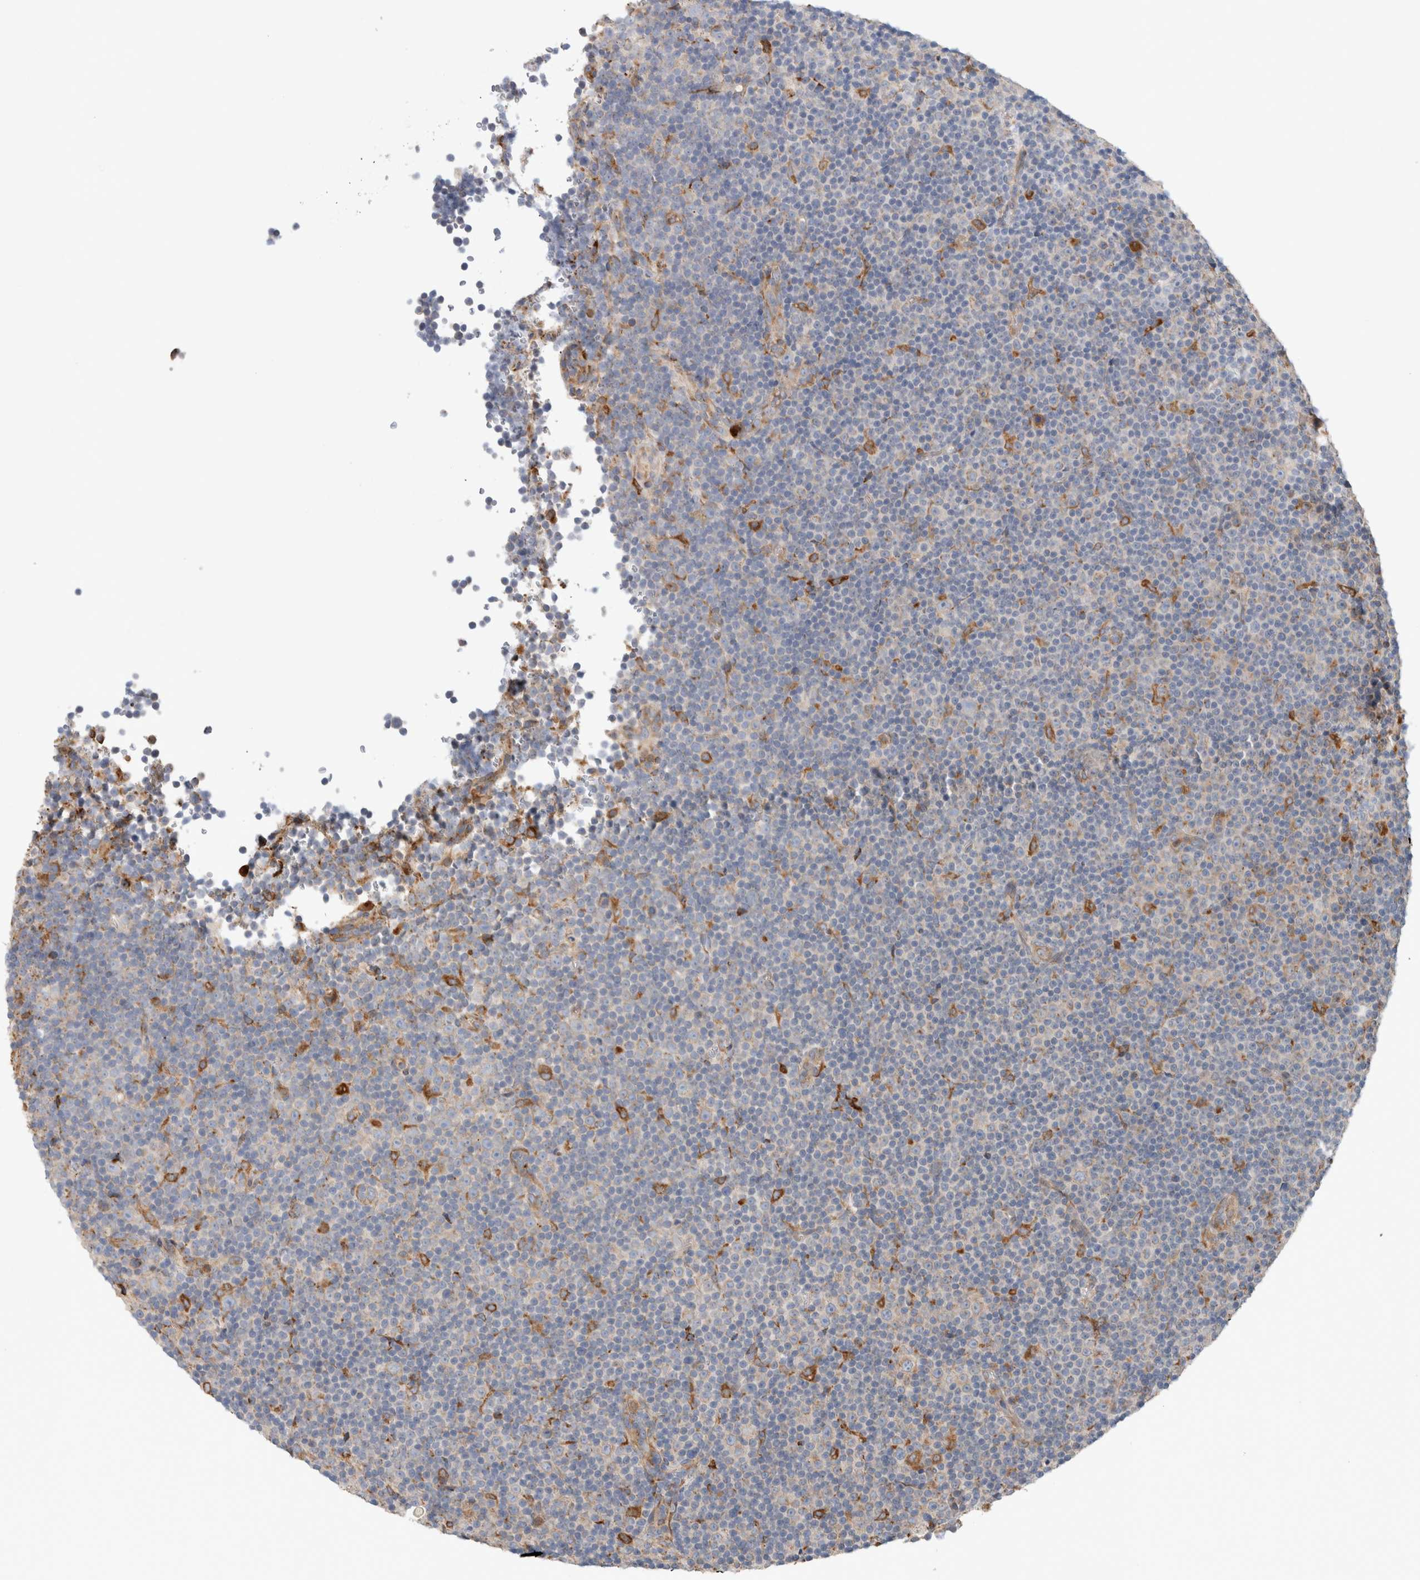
{"staining": {"intensity": "negative", "quantity": "none", "location": "none"}, "tissue": "lymphoma", "cell_type": "Tumor cells", "image_type": "cancer", "snomed": [{"axis": "morphology", "description": "Malignant lymphoma, non-Hodgkin's type, Low grade"}, {"axis": "topography", "description": "Lymph node"}], "caption": "Immunohistochemical staining of human lymphoma reveals no significant positivity in tumor cells. (Brightfield microscopy of DAB (3,3'-diaminobenzidine) immunohistochemistry at high magnification).", "gene": "P4HA1", "patient": {"sex": "female", "age": 67}}